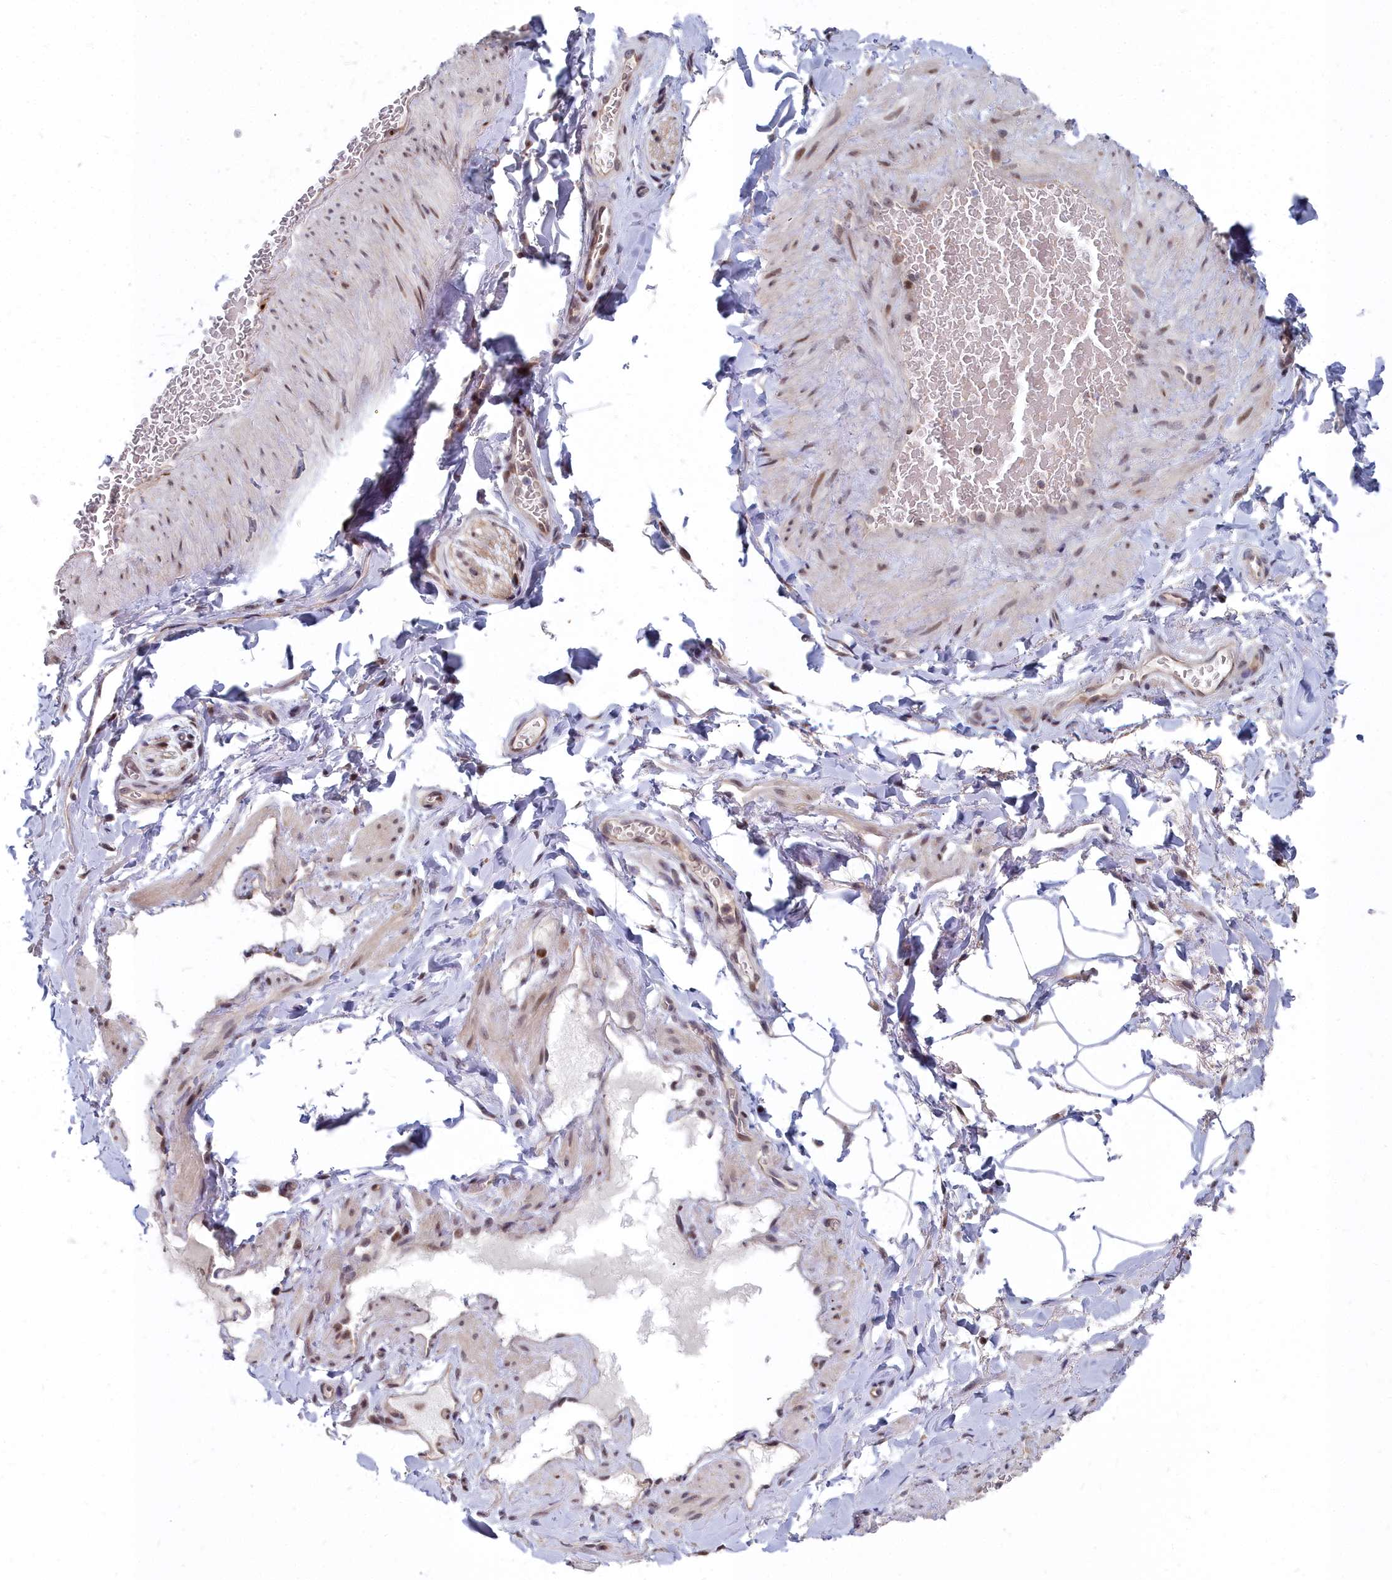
{"staining": {"intensity": "negative", "quantity": "none", "location": "none"}, "tissue": "adipose tissue", "cell_type": "Adipocytes", "image_type": "normal", "snomed": [{"axis": "morphology", "description": "Normal tissue, NOS"}, {"axis": "topography", "description": "Soft tissue"}, {"axis": "topography", "description": "Vascular tissue"}], "caption": "Adipose tissue was stained to show a protein in brown. There is no significant positivity in adipocytes. (DAB immunohistochemistry, high magnification).", "gene": "RPS27A", "patient": {"sex": "male", "age": 54}}